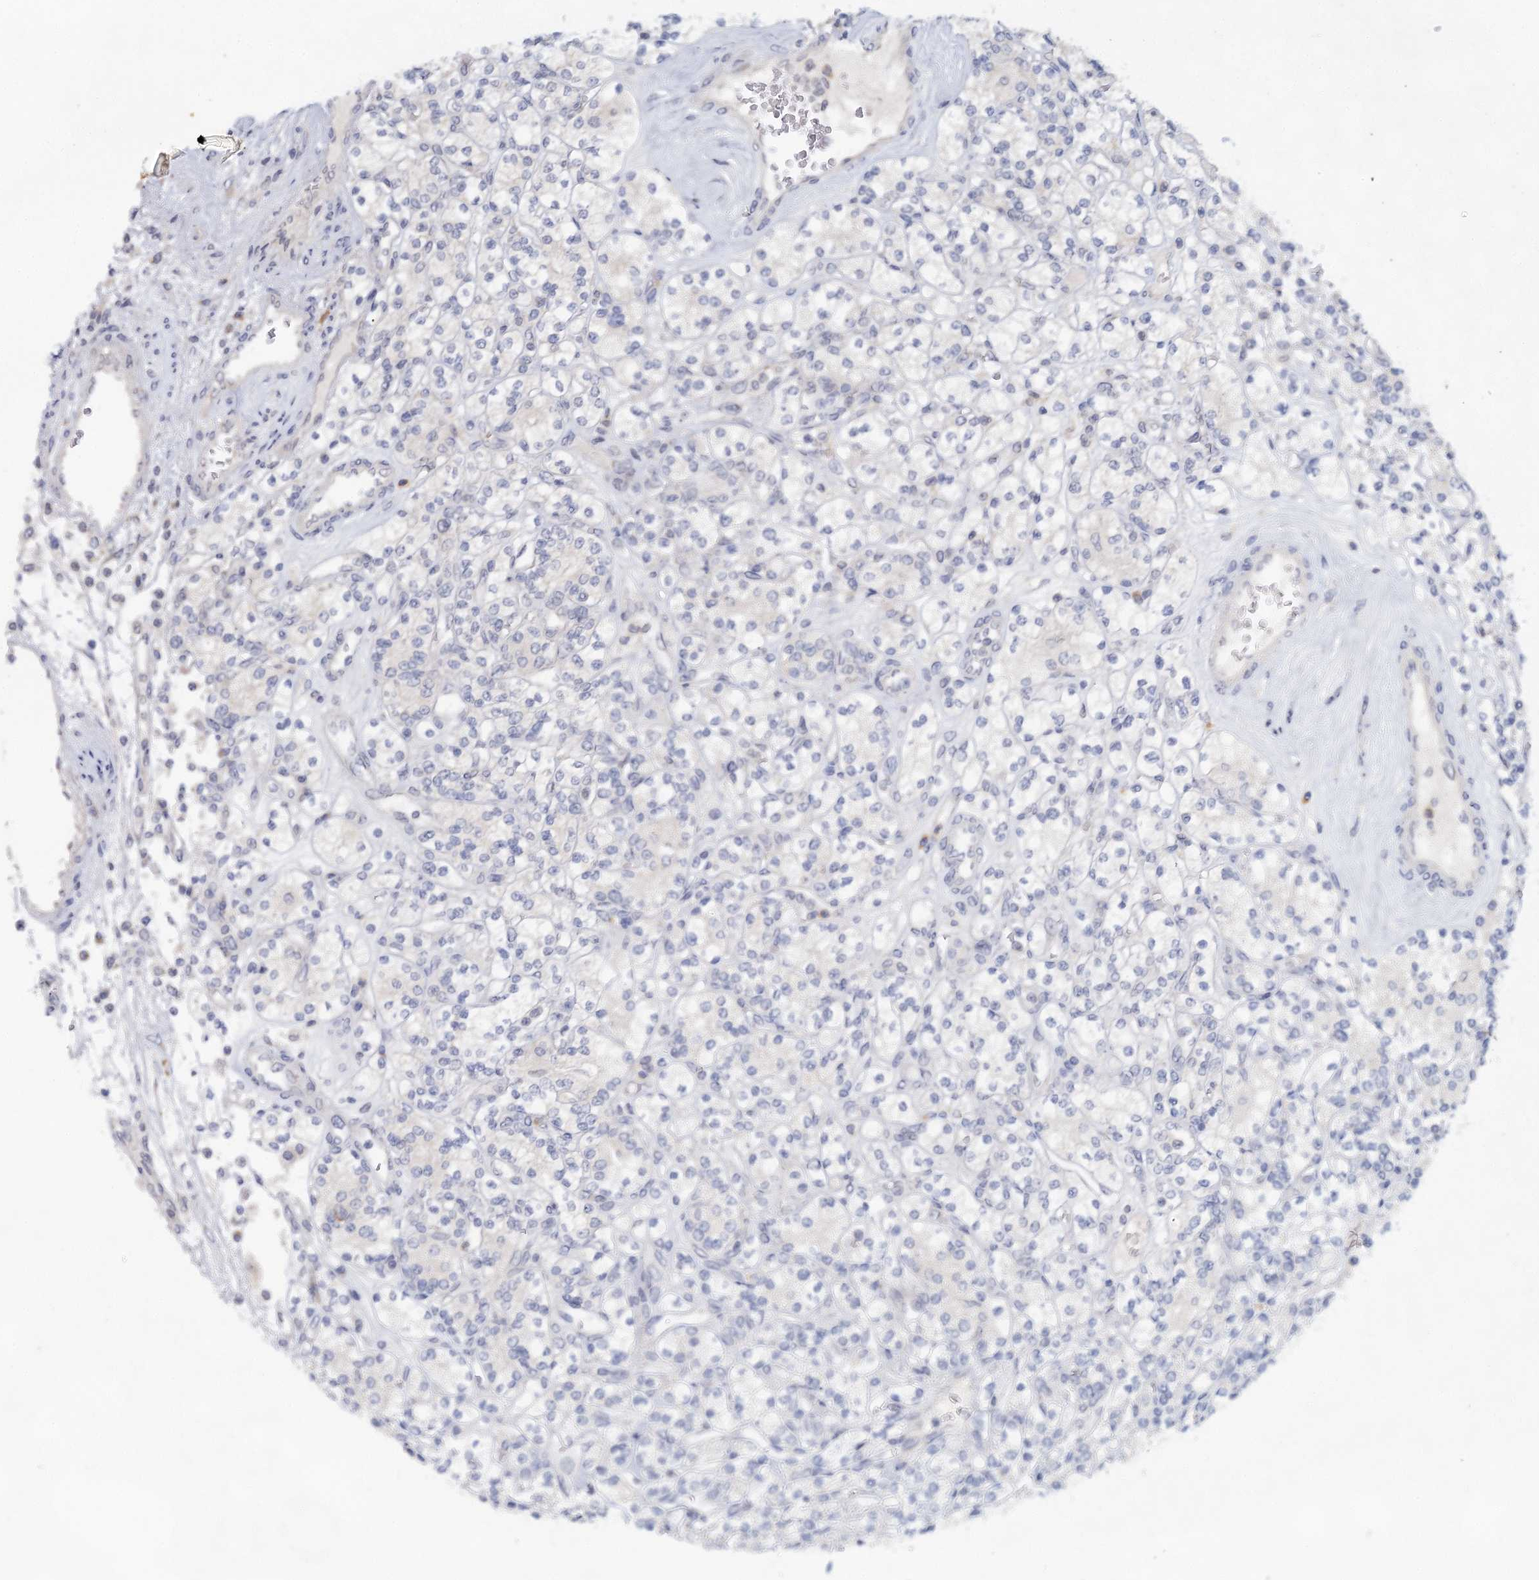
{"staining": {"intensity": "negative", "quantity": "none", "location": "none"}, "tissue": "renal cancer", "cell_type": "Tumor cells", "image_type": "cancer", "snomed": [{"axis": "morphology", "description": "Adenocarcinoma, NOS"}, {"axis": "topography", "description": "Kidney"}], "caption": "Immunohistochemistry of renal cancer displays no staining in tumor cells.", "gene": "BLTP1", "patient": {"sex": "male", "age": 77}}